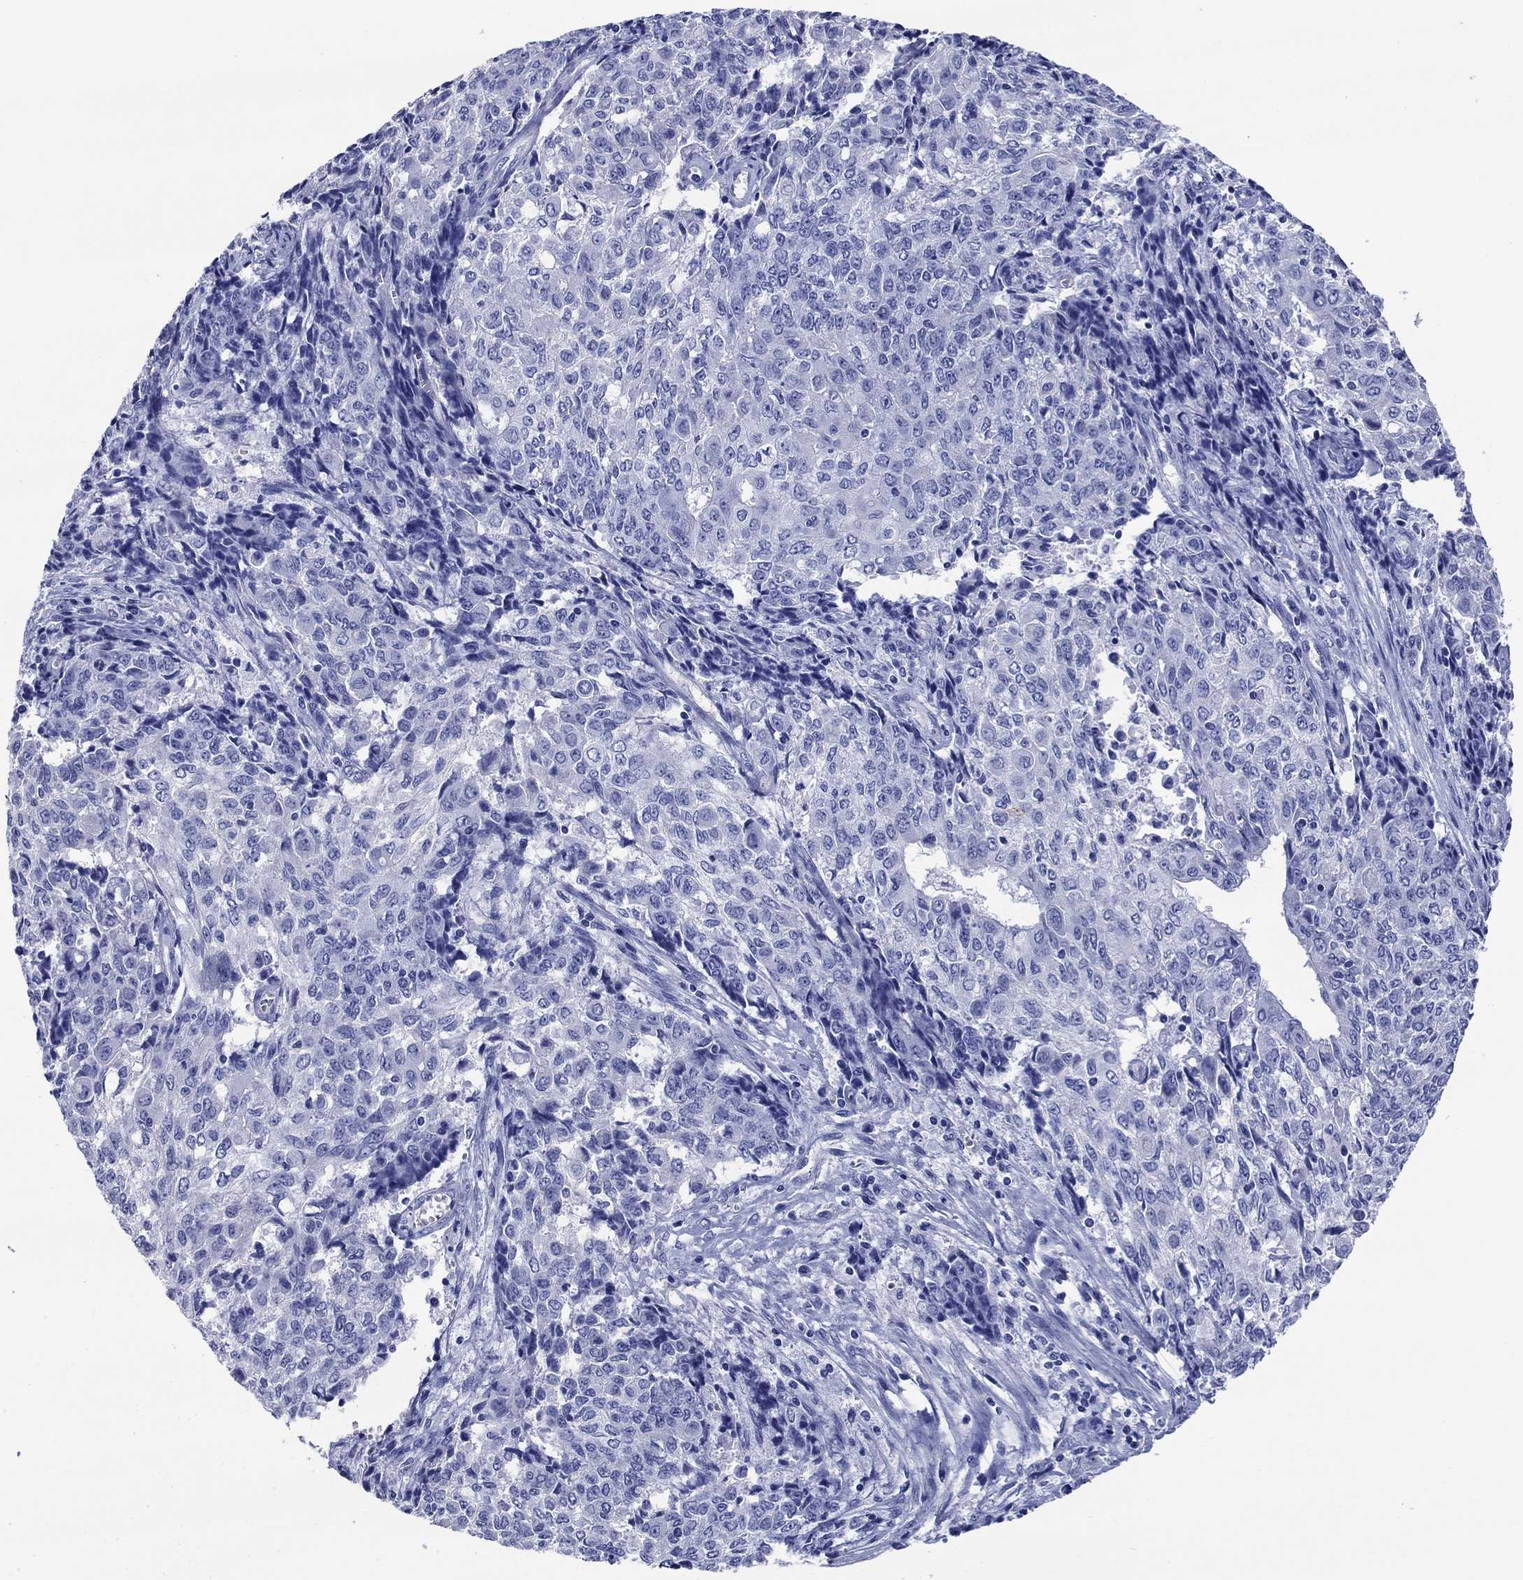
{"staining": {"intensity": "negative", "quantity": "none", "location": "none"}, "tissue": "ovarian cancer", "cell_type": "Tumor cells", "image_type": "cancer", "snomed": [{"axis": "morphology", "description": "Carcinoma, endometroid"}, {"axis": "topography", "description": "Ovary"}], "caption": "Tumor cells show no significant expression in endometroid carcinoma (ovarian).", "gene": "SLC1A2", "patient": {"sex": "female", "age": 42}}